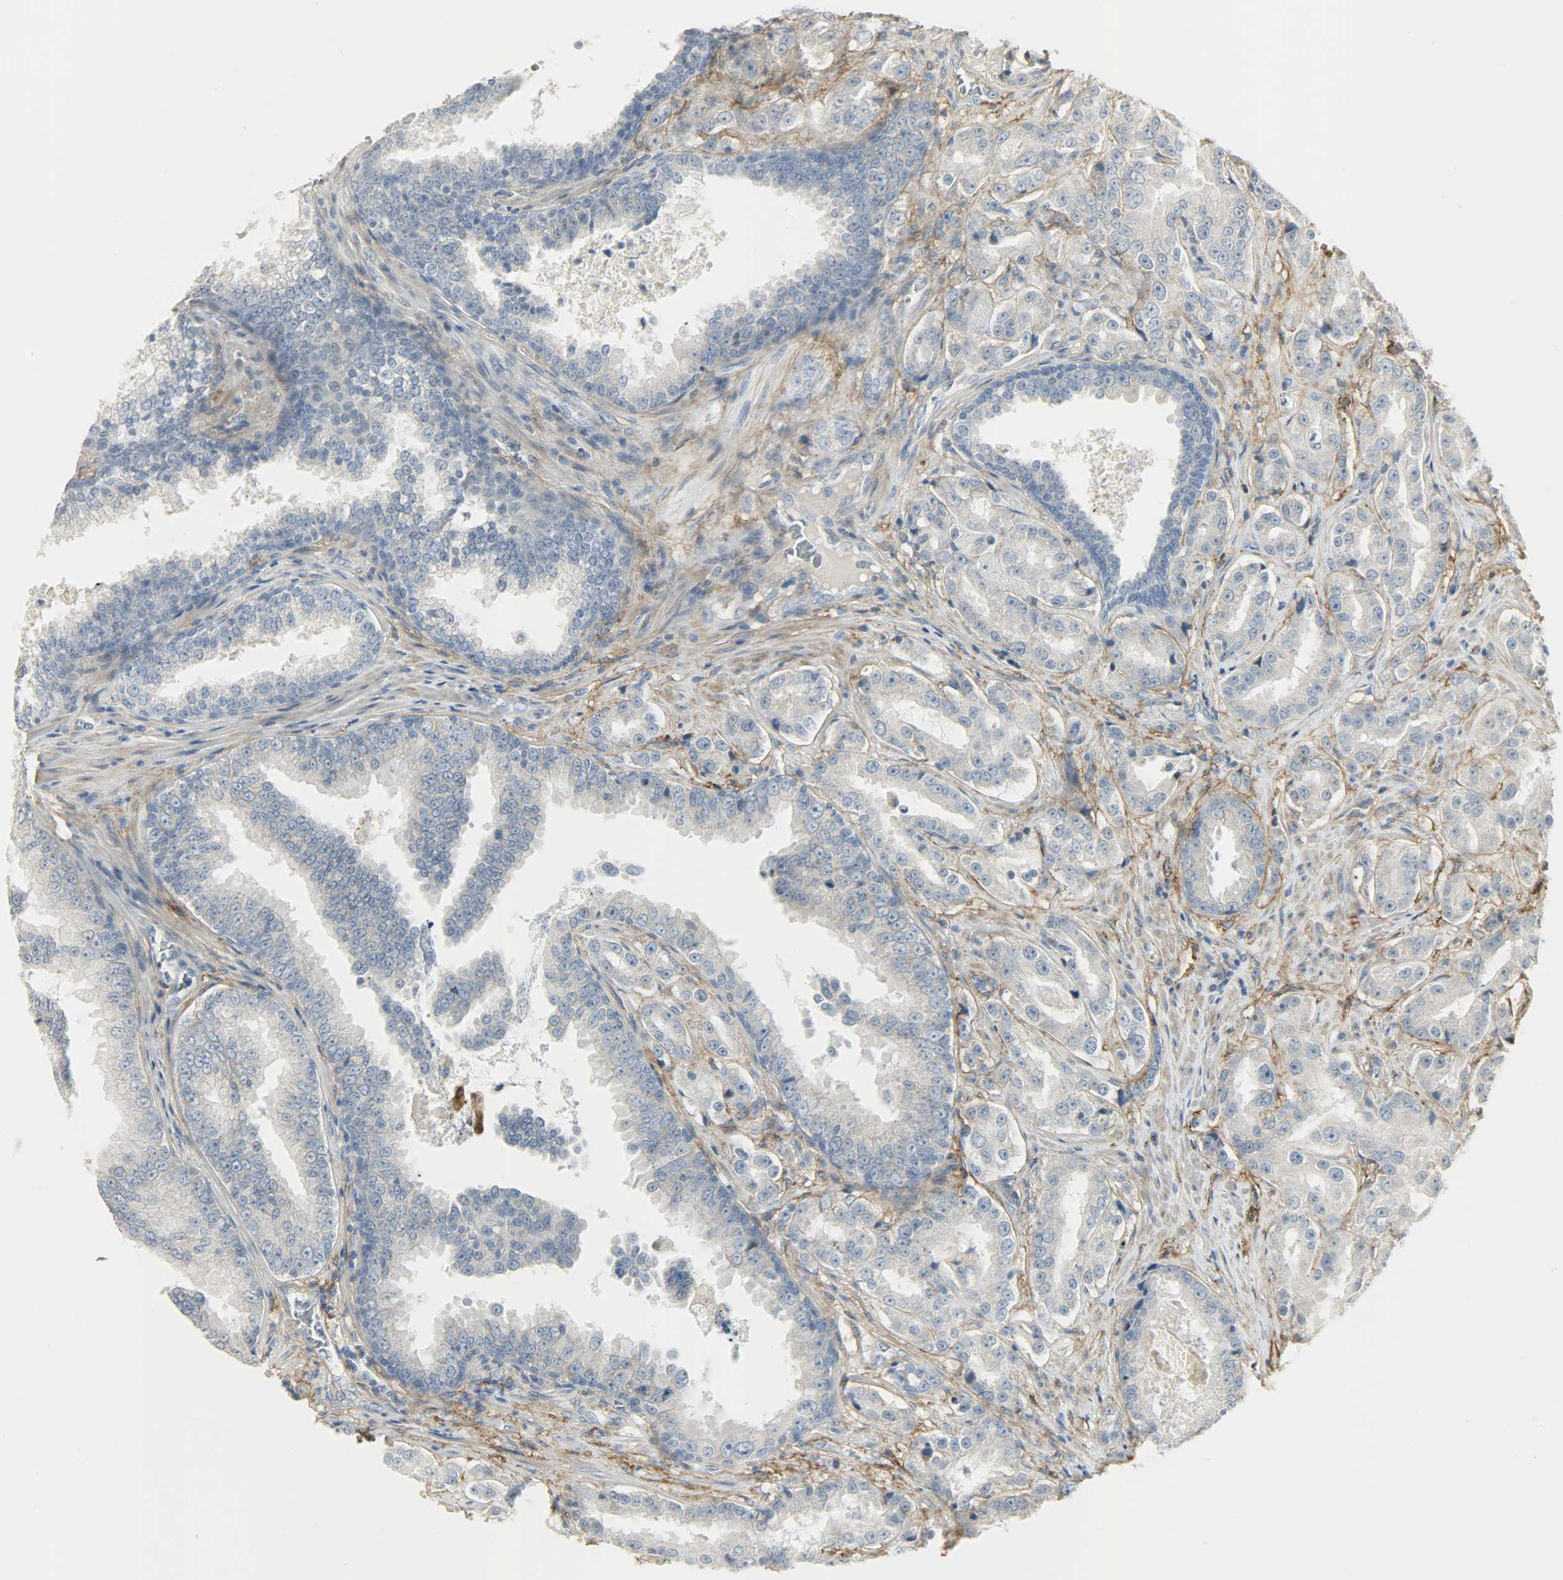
{"staining": {"intensity": "negative", "quantity": "none", "location": "none"}, "tissue": "prostate cancer", "cell_type": "Tumor cells", "image_type": "cancer", "snomed": [{"axis": "morphology", "description": "Adenocarcinoma, High grade"}, {"axis": "topography", "description": "Prostate"}], "caption": "There is no significant positivity in tumor cells of prostate cancer (high-grade adenocarcinoma). (Brightfield microscopy of DAB (3,3'-diaminobenzidine) immunohistochemistry at high magnification).", "gene": "ENPEP", "patient": {"sex": "male", "age": 73}}